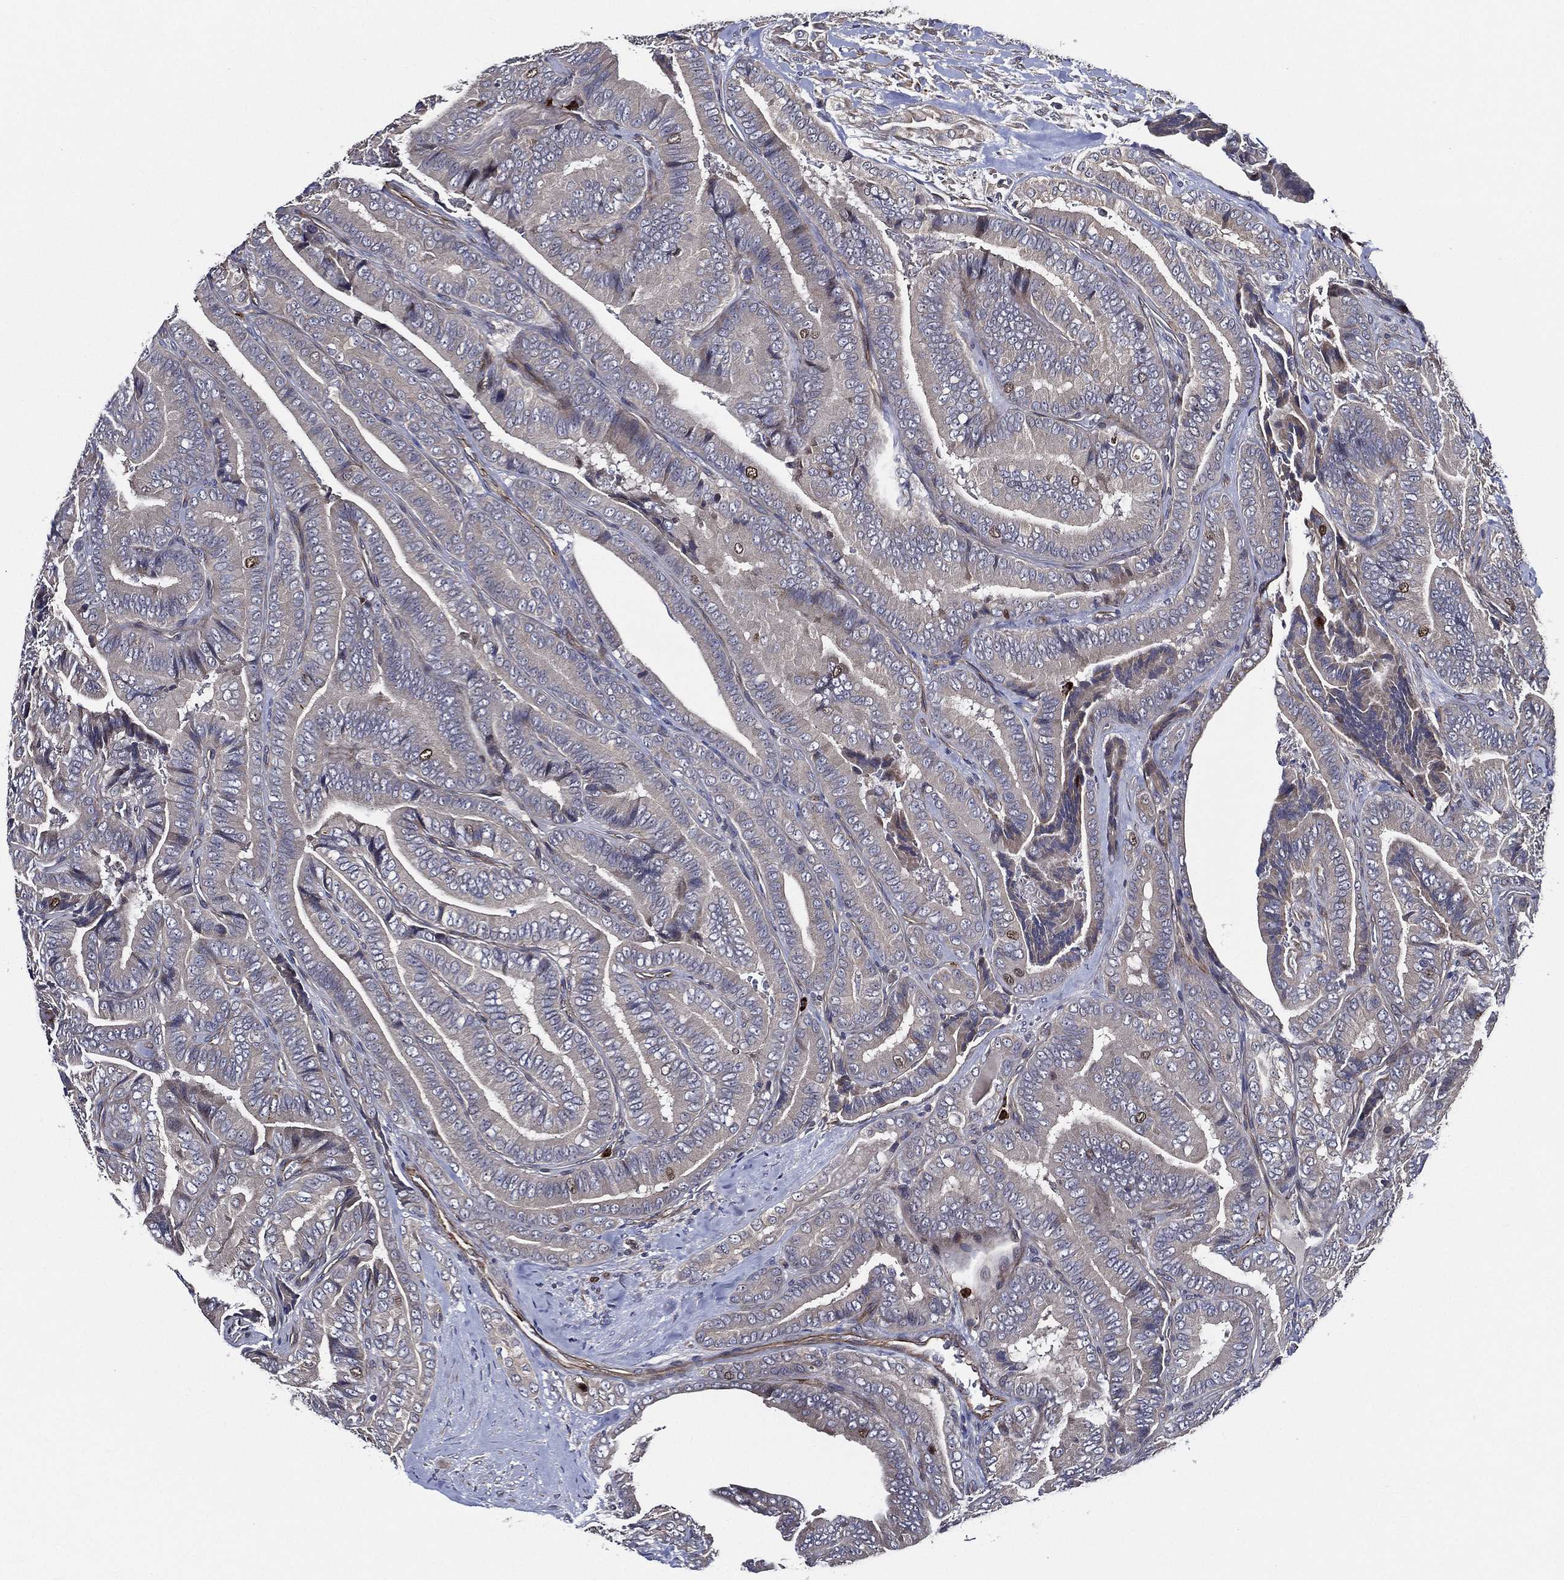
{"staining": {"intensity": "negative", "quantity": "none", "location": "none"}, "tissue": "thyroid cancer", "cell_type": "Tumor cells", "image_type": "cancer", "snomed": [{"axis": "morphology", "description": "Papillary adenocarcinoma, NOS"}, {"axis": "topography", "description": "Thyroid gland"}], "caption": "Immunohistochemistry (IHC) of human thyroid cancer (papillary adenocarcinoma) demonstrates no expression in tumor cells. (DAB (3,3'-diaminobenzidine) immunohistochemistry (IHC), high magnification).", "gene": "KIF20B", "patient": {"sex": "male", "age": 61}}